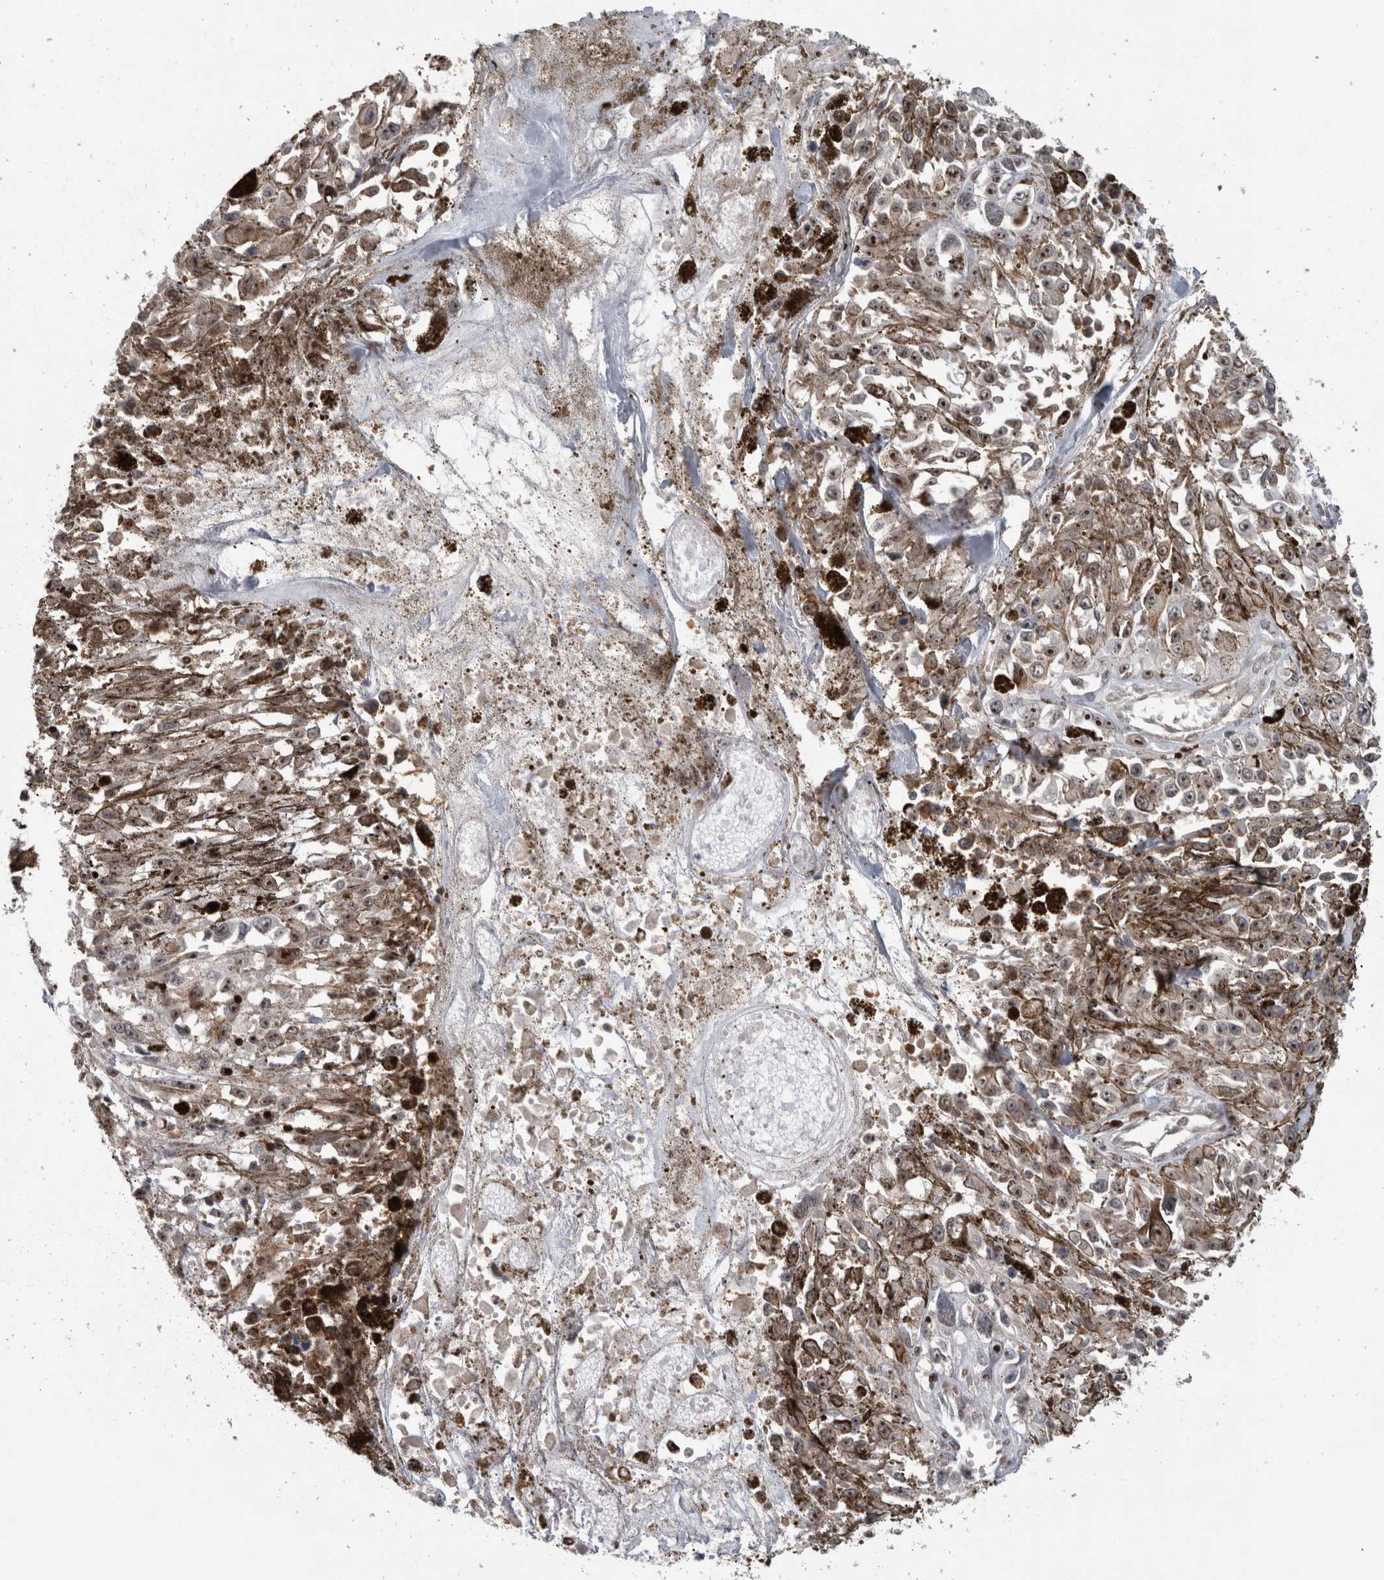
{"staining": {"intensity": "moderate", "quantity": ">75%", "location": "nuclear"}, "tissue": "melanoma", "cell_type": "Tumor cells", "image_type": "cancer", "snomed": [{"axis": "morphology", "description": "Malignant melanoma, Metastatic site"}, {"axis": "topography", "description": "Lymph node"}], "caption": "IHC micrograph of neoplastic tissue: malignant melanoma (metastatic site) stained using immunohistochemistry (IHC) shows medium levels of moderate protein expression localized specifically in the nuclear of tumor cells, appearing as a nuclear brown color.", "gene": "TDRD7", "patient": {"sex": "male", "age": 59}}